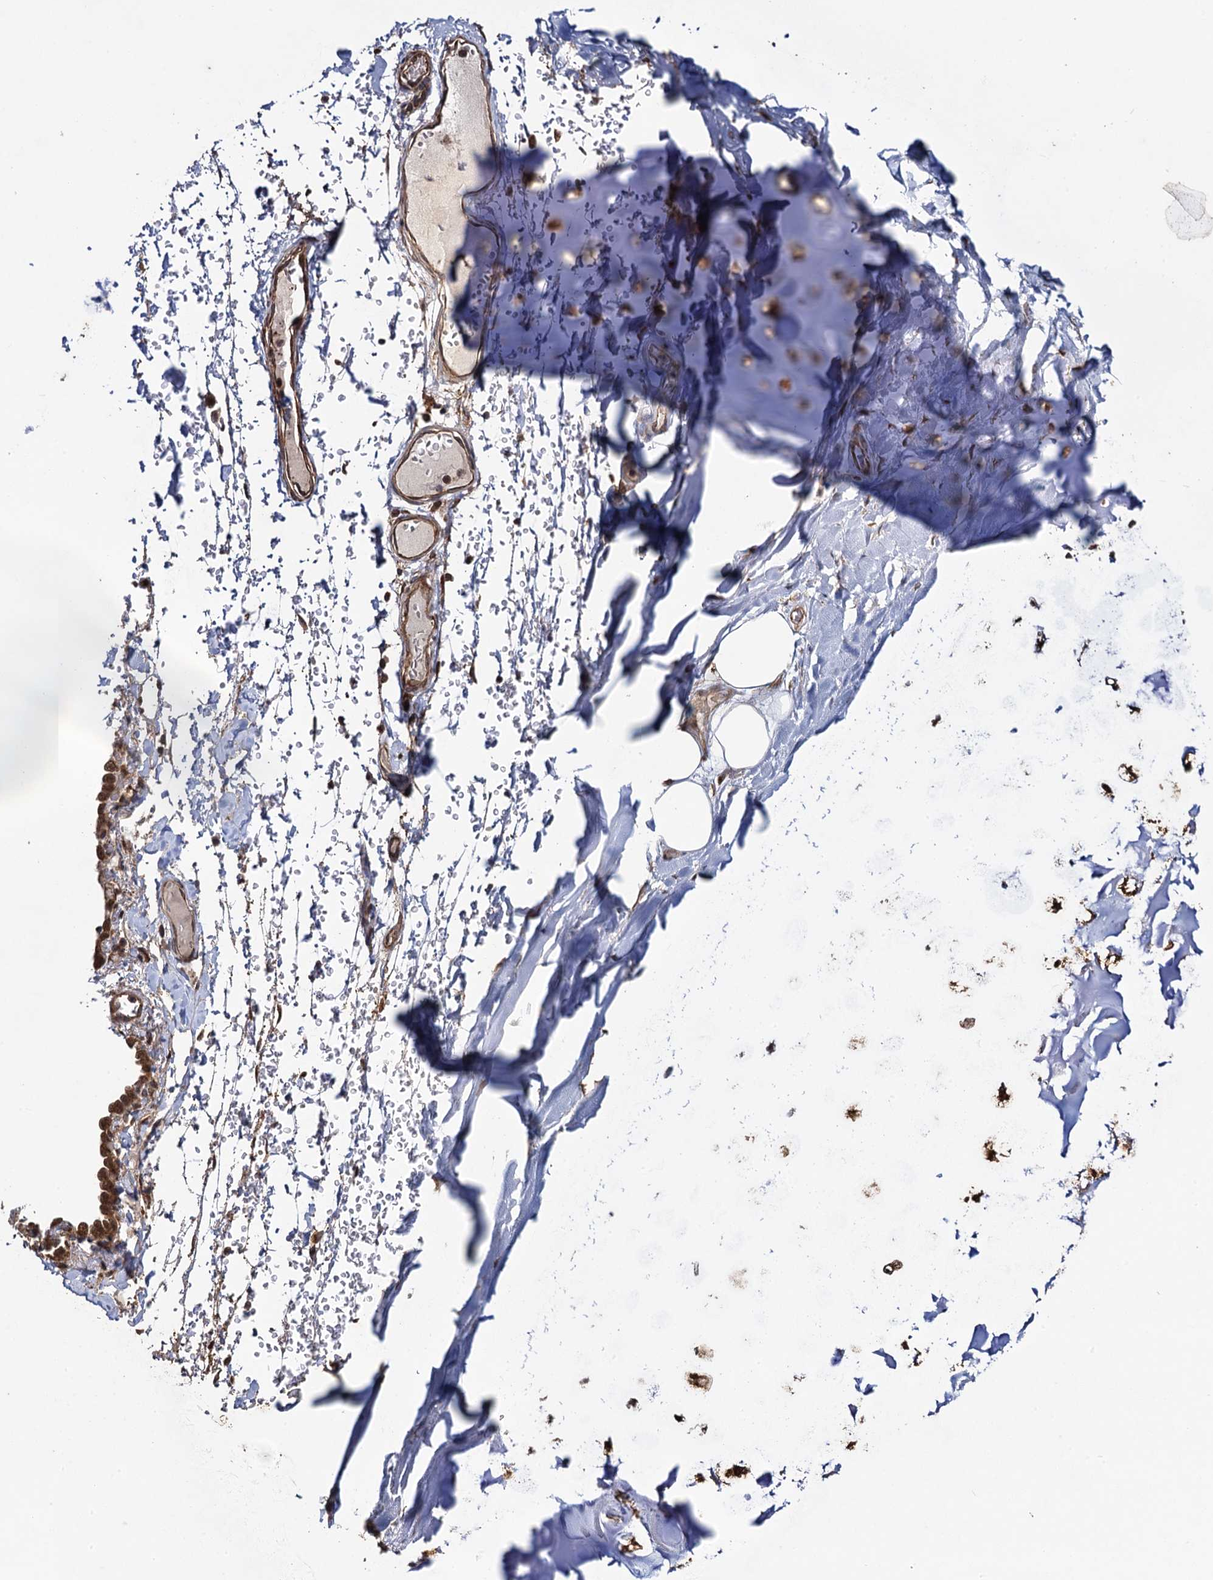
{"staining": {"intensity": "moderate", "quantity": ">75%", "location": "cytoplasmic/membranous"}, "tissue": "soft tissue", "cell_type": "Chondrocytes", "image_type": "normal", "snomed": [{"axis": "morphology", "description": "Normal tissue, NOS"}, {"axis": "topography", "description": "Lymph node"}, {"axis": "topography", "description": "Cartilage tissue"}, {"axis": "topography", "description": "Bronchus"}], "caption": "A medium amount of moderate cytoplasmic/membranous expression is seen in approximately >75% of chondrocytes in unremarkable soft tissue. (DAB = brown stain, brightfield microscopy at high magnification).", "gene": "HAUS1", "patient": {"sex": "male", "age": 63}}